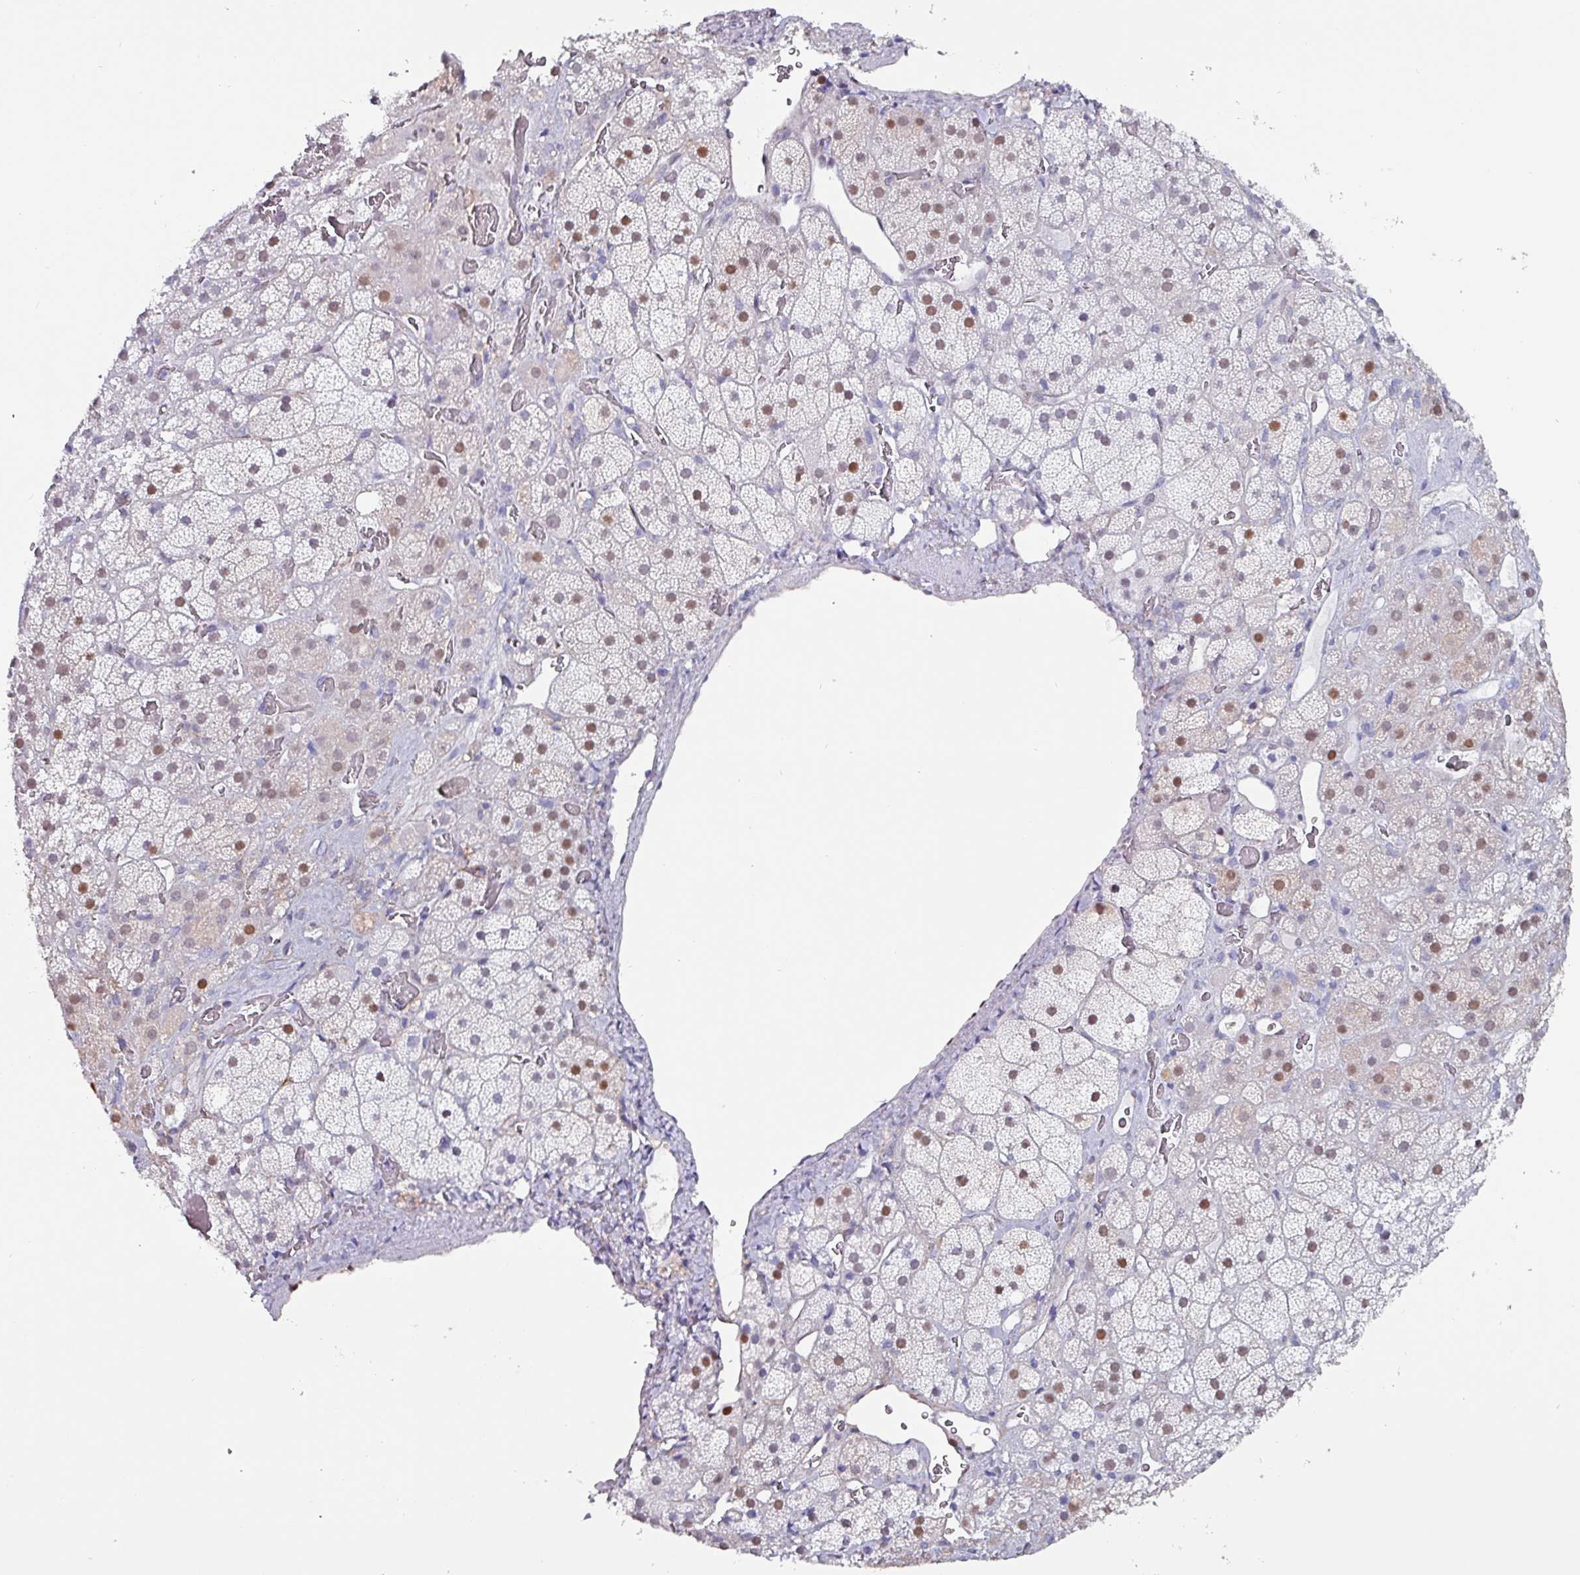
{"staining": {"intensity": "moderate", "quantity": ">75%", "location": "nuclear"}, "tissue": "adrenal gland", "cell_type": "Glandular cells", "image_type": "normal", "snomed": [{"axis": "morphology", "description": "Normal tissue, NOS"}, {"axis": "topography", "description": "Adrenal gland"}], "caption": "Immunohistochemical staining of normal human adrenal gland demonstrates medium levels of moderate nuclear expression in approximately >75% of glandular cells. (IHC, brightfield microscopy, high magnification).", "gene": "ZNF816", "patient": {"sex": "male", "age": 57}}